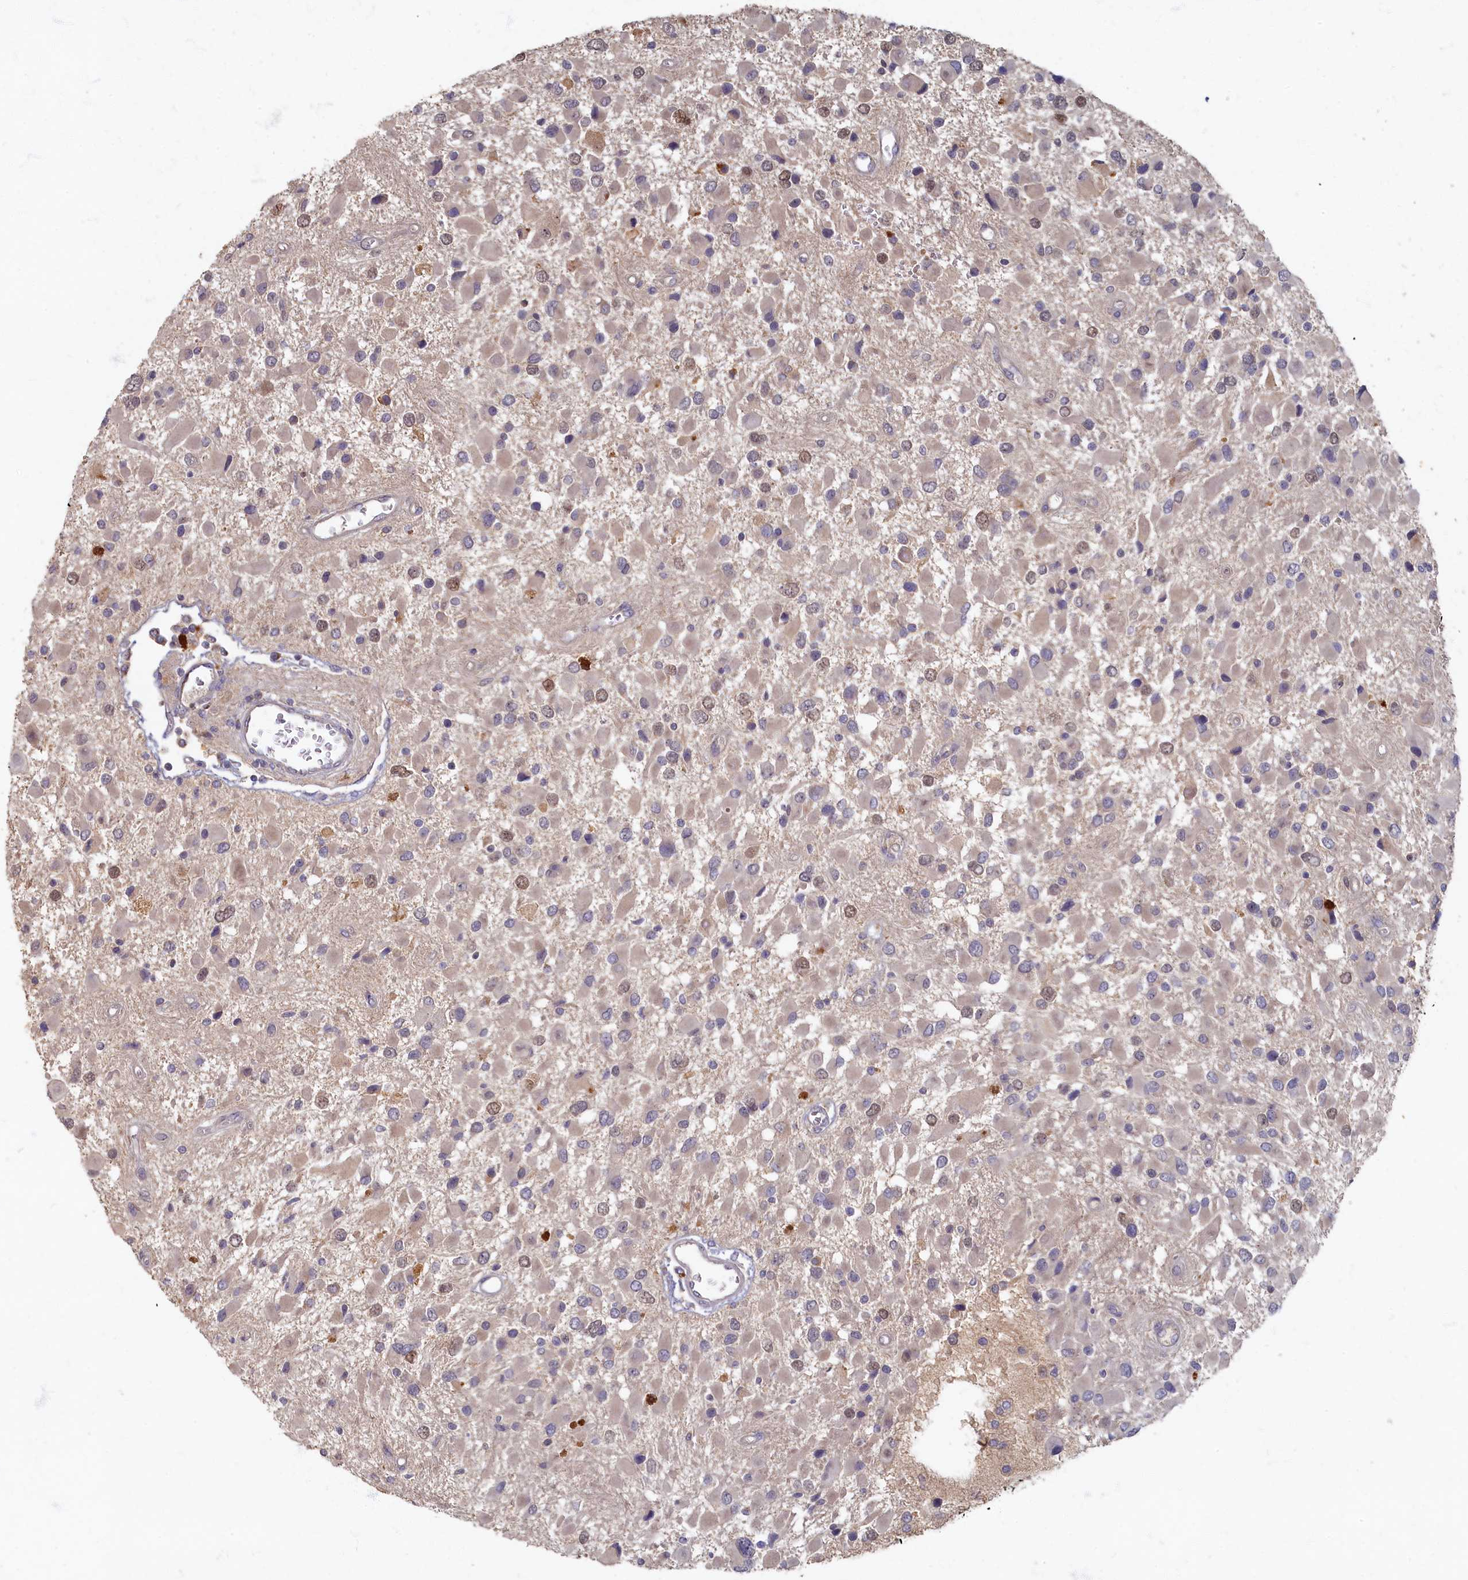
{"staining": {"intensity": "moderate", "quantity": "<25%", "location": "nuclear"}, "tissue": "glioma", "cell_type": "Tumor cells", "image_type": "cancer", "snomed": [{"axis": "morphology", "description": "Glioma, malignant, High grade"}, {"axis": "topography", "description": "Brain"}], "caption": "This photomicrograph exhibits immunohistochemistry (IHC) staining of high-grade glioma (malignant), with low moderate nuclear staining in about <25% of tumor cells.", "gene": "HUNK", "patient": {"sex": "male", "age": 53}}